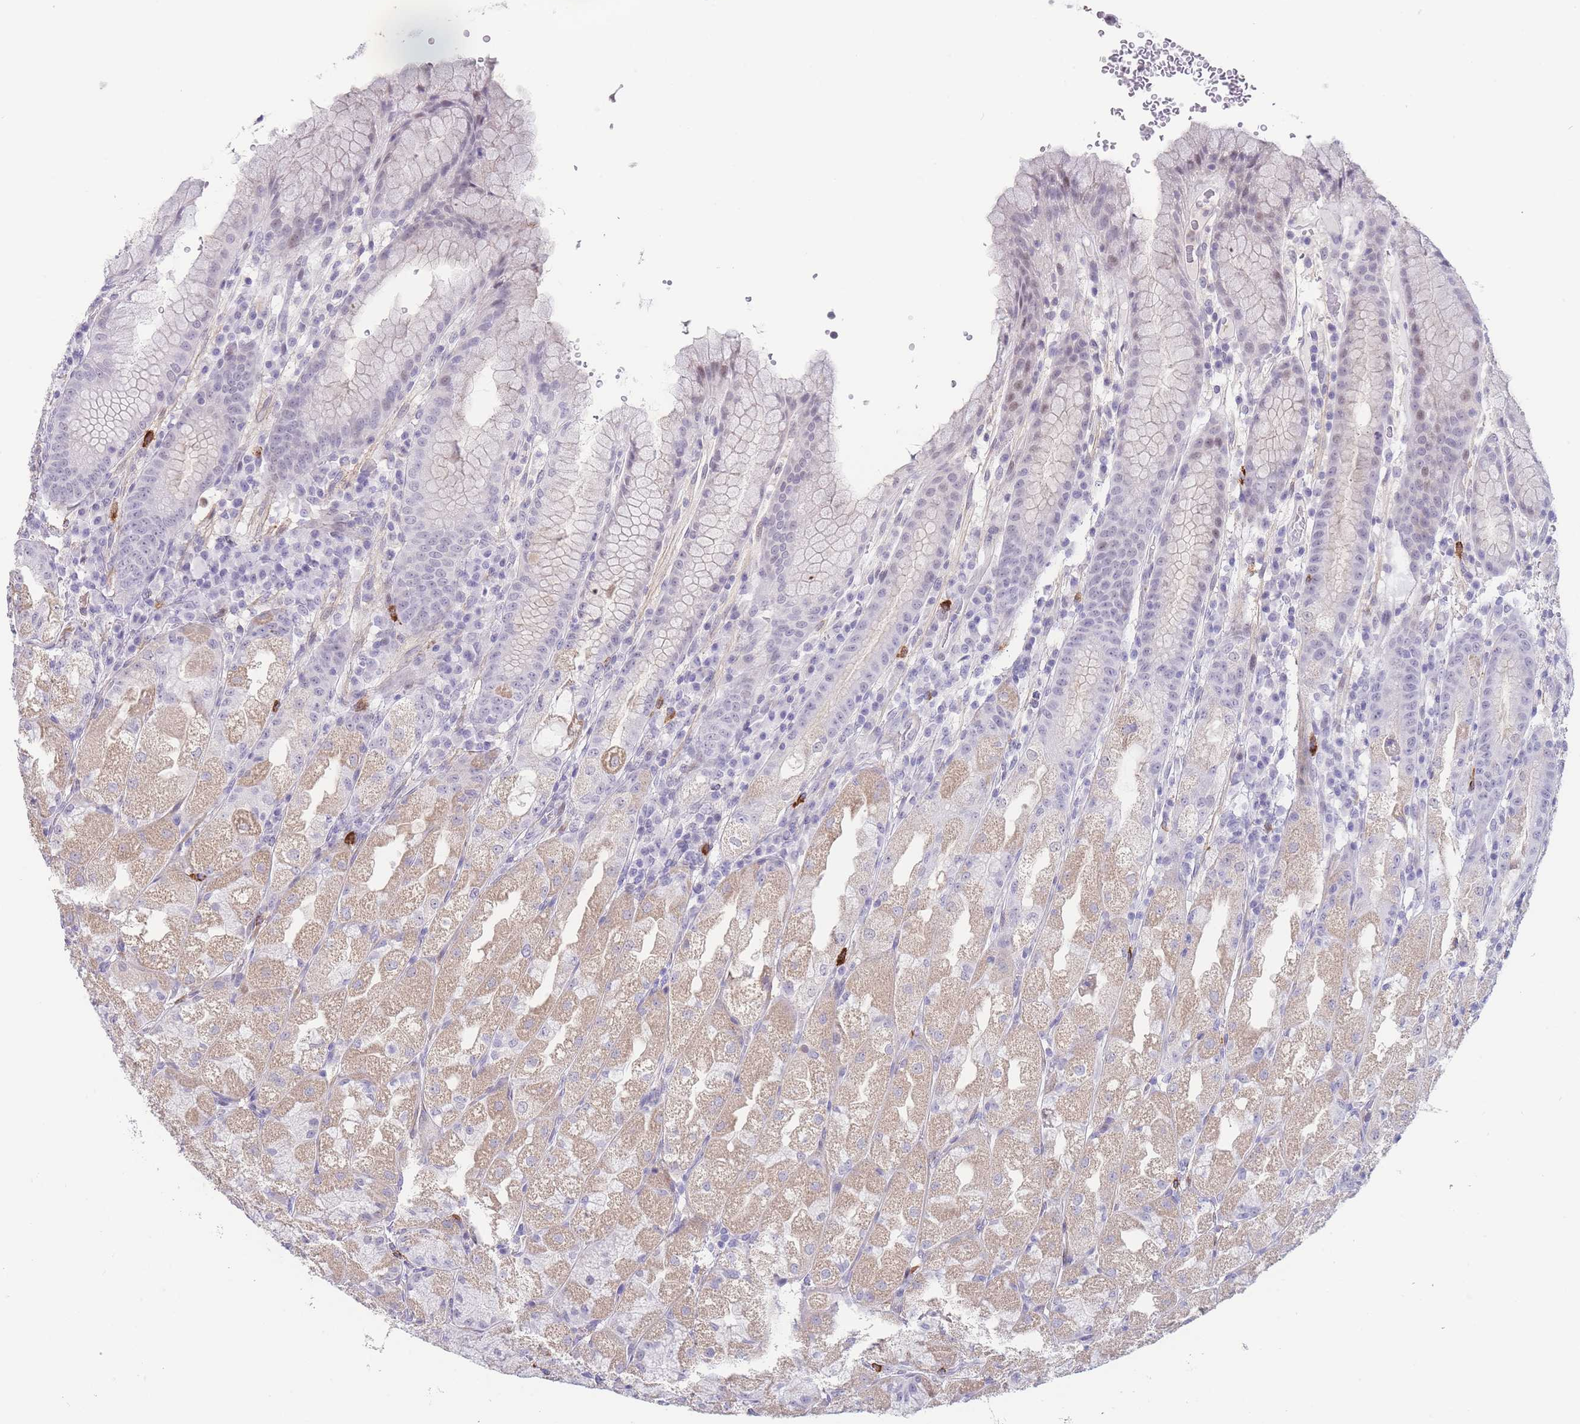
{"staining": {"intensity": "weak", "quantity": "25%-75%", "location": "cytoplasmic/membranous"}, "tissue": "stomach", "cell_type": "Glandular cells", "image_type": "normal", "snomed": [{"axis": "morphology", "description": "Normal tissue, NOS"}, {"axis": "topography", "description": "Stomach, upper"}], "caption": "Immunohistochemical staining of unremarkable human stomach displays 25%-75% levels of weak cytoplasmic/membranous protein positivity in about 25%-75% of glandular cells.", "gene": "ASAP3", "patient": {"sex": "male", "age": 52}}